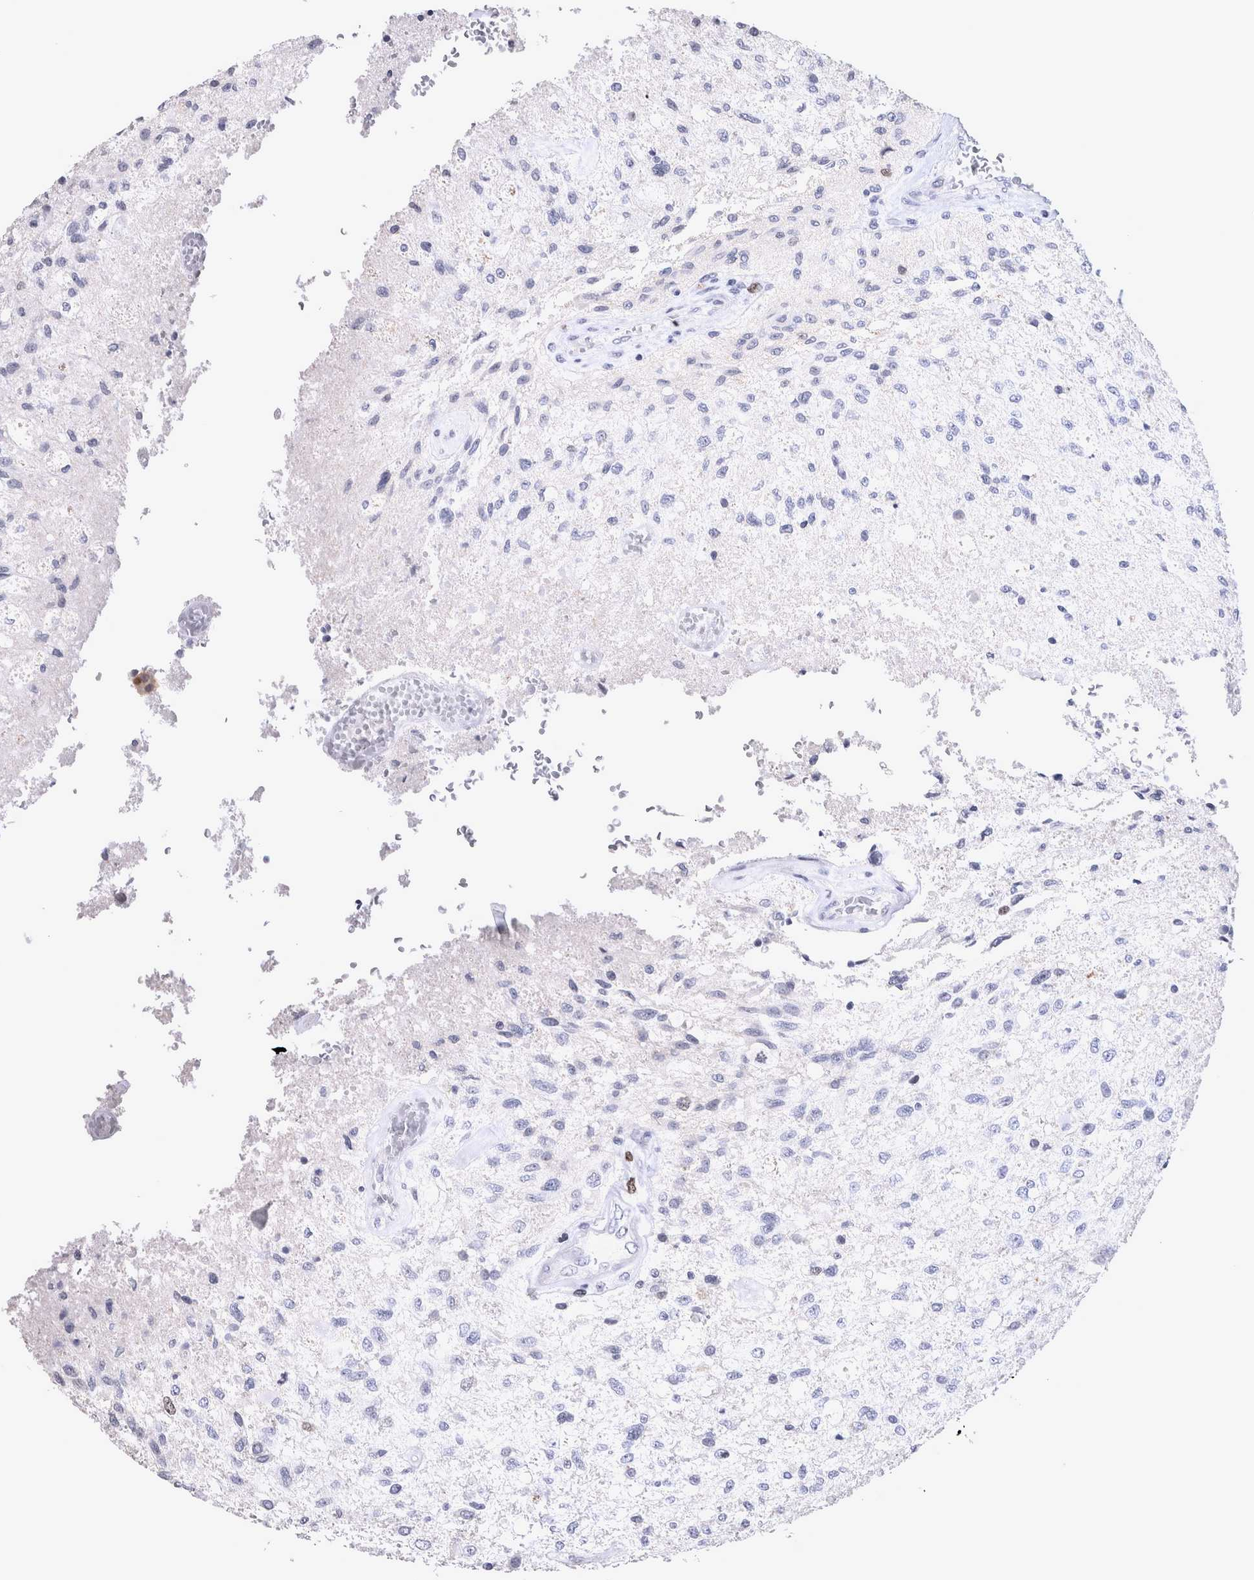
{"staining": {"intensity": "negative", "quantity": "none", "location": "none"}, "tissue": "glioma", "cell_type": "Tumor cells", "image_type": "cancer", "snomed": [{"axis": "morphology", "description": "Normal tissue, NOS"}, {"axis": "morphology", "description": "Glioma, malignant, High grade"}, {"axis": "topography", "description": "Cerebral cortex"}], "caption": "DAB (3,3'-diaminobenzidine) immunohistochemical staining of glioma demonstrates no significant positivity in tumor cells. Nuclei are stained in blue.", "gene": "KIF18B", "patient": {"sex": "male", "age": 77}}